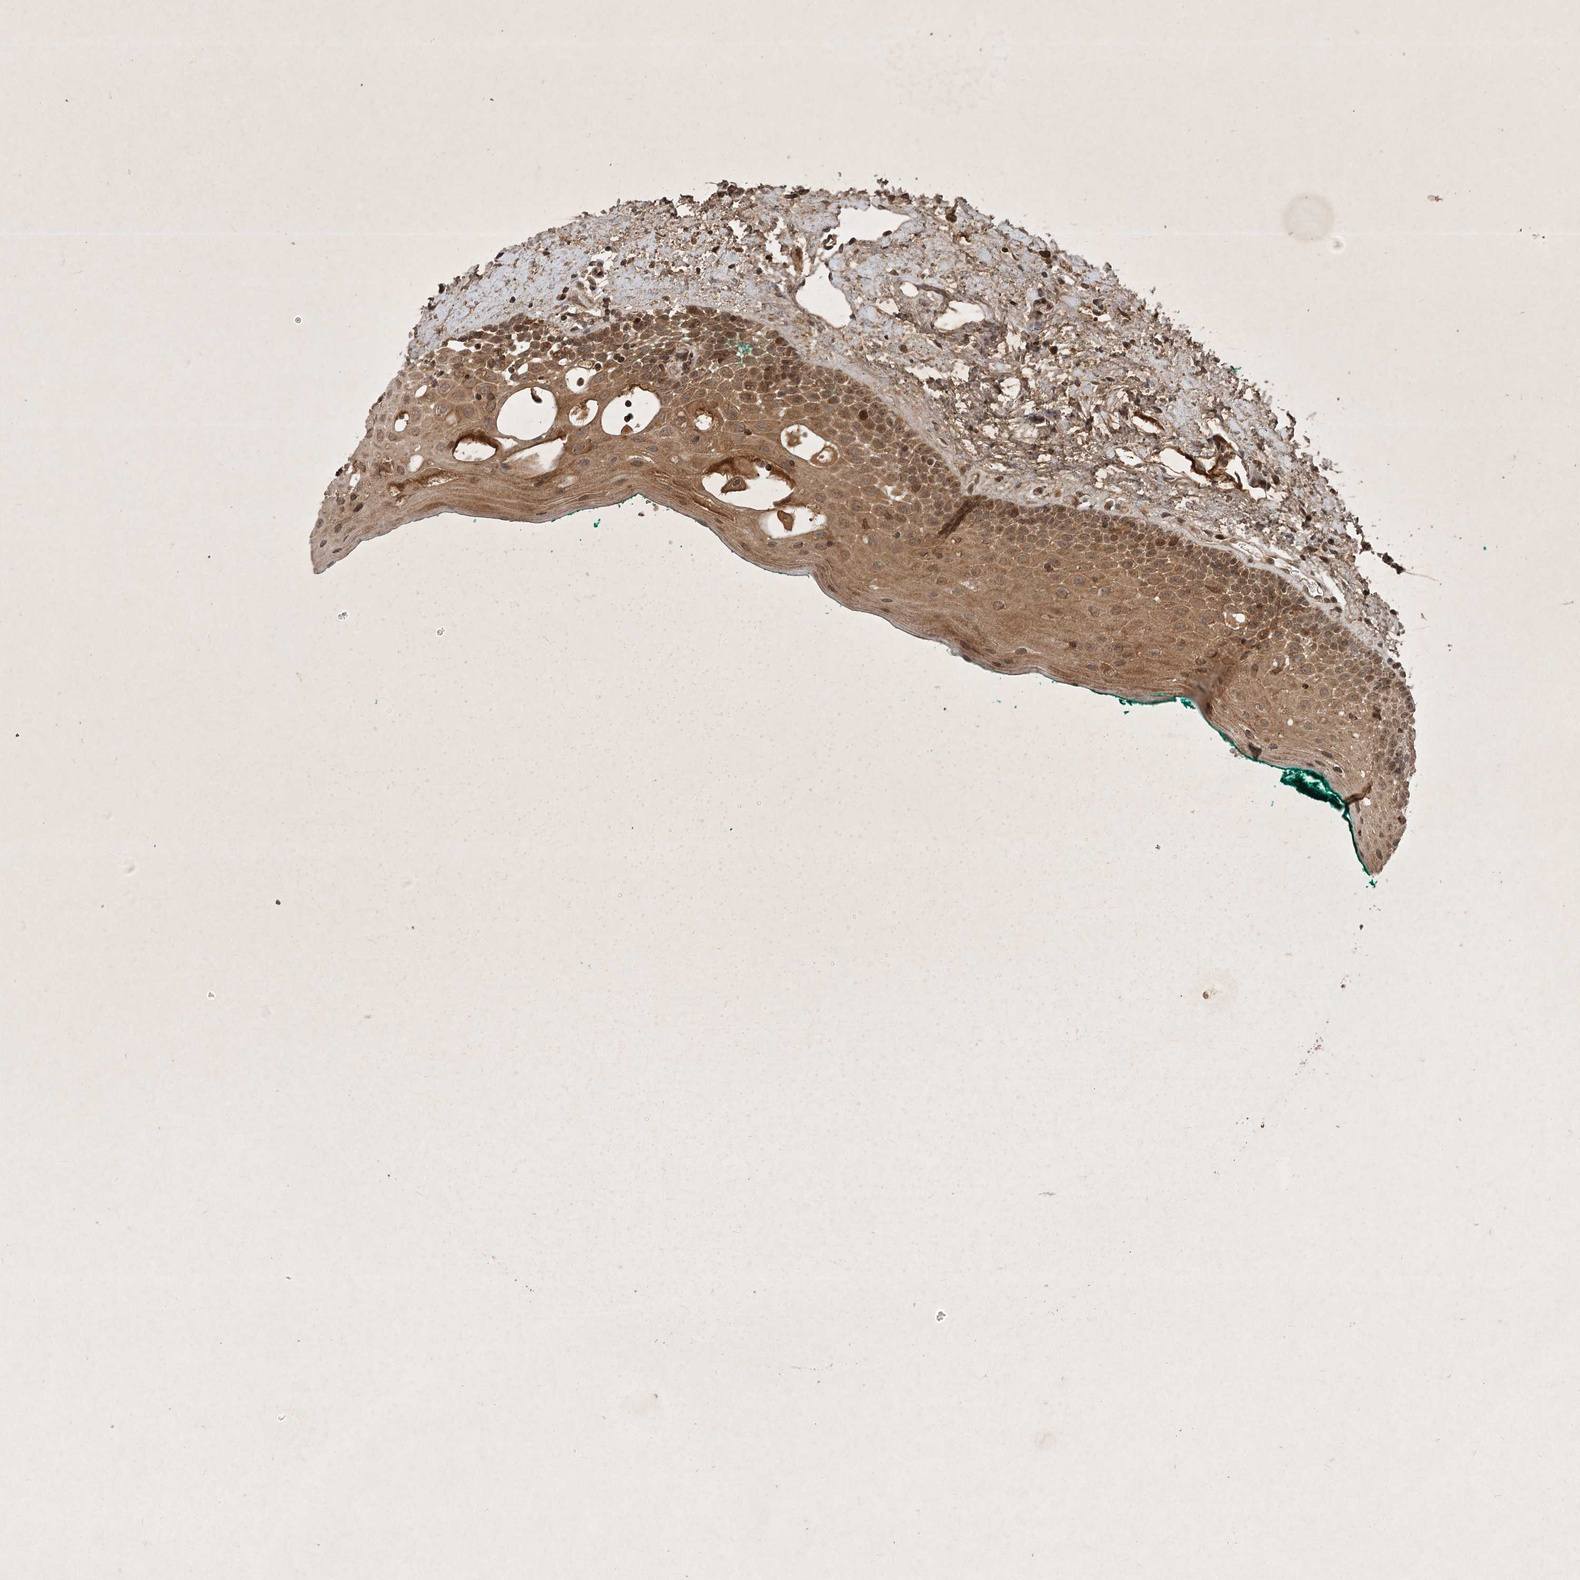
{"staining": {"intensity": "moderate", "quantity": ">75%", "location": "cytoplasmic/membranous,nuclear"}, "tissue": "oral mucosa", "cell_type": "Squamous epithelial cells", "image_type": "normal", "snomed": [{"axis": "morphology", "description": "Normal tissue, NOS"}, {"axis": "topography", "description": "Oral tissue"}], "caption": "This is a micrograph of immunohistochemistry (IHC) staining of normal oral mucosa, which shows moderate expression in the cytoplasmic/membranous,nuclear of squamous epithelial cells.", "gene": "UNC93A", "patient": {"sex": "female", "age": 70}}